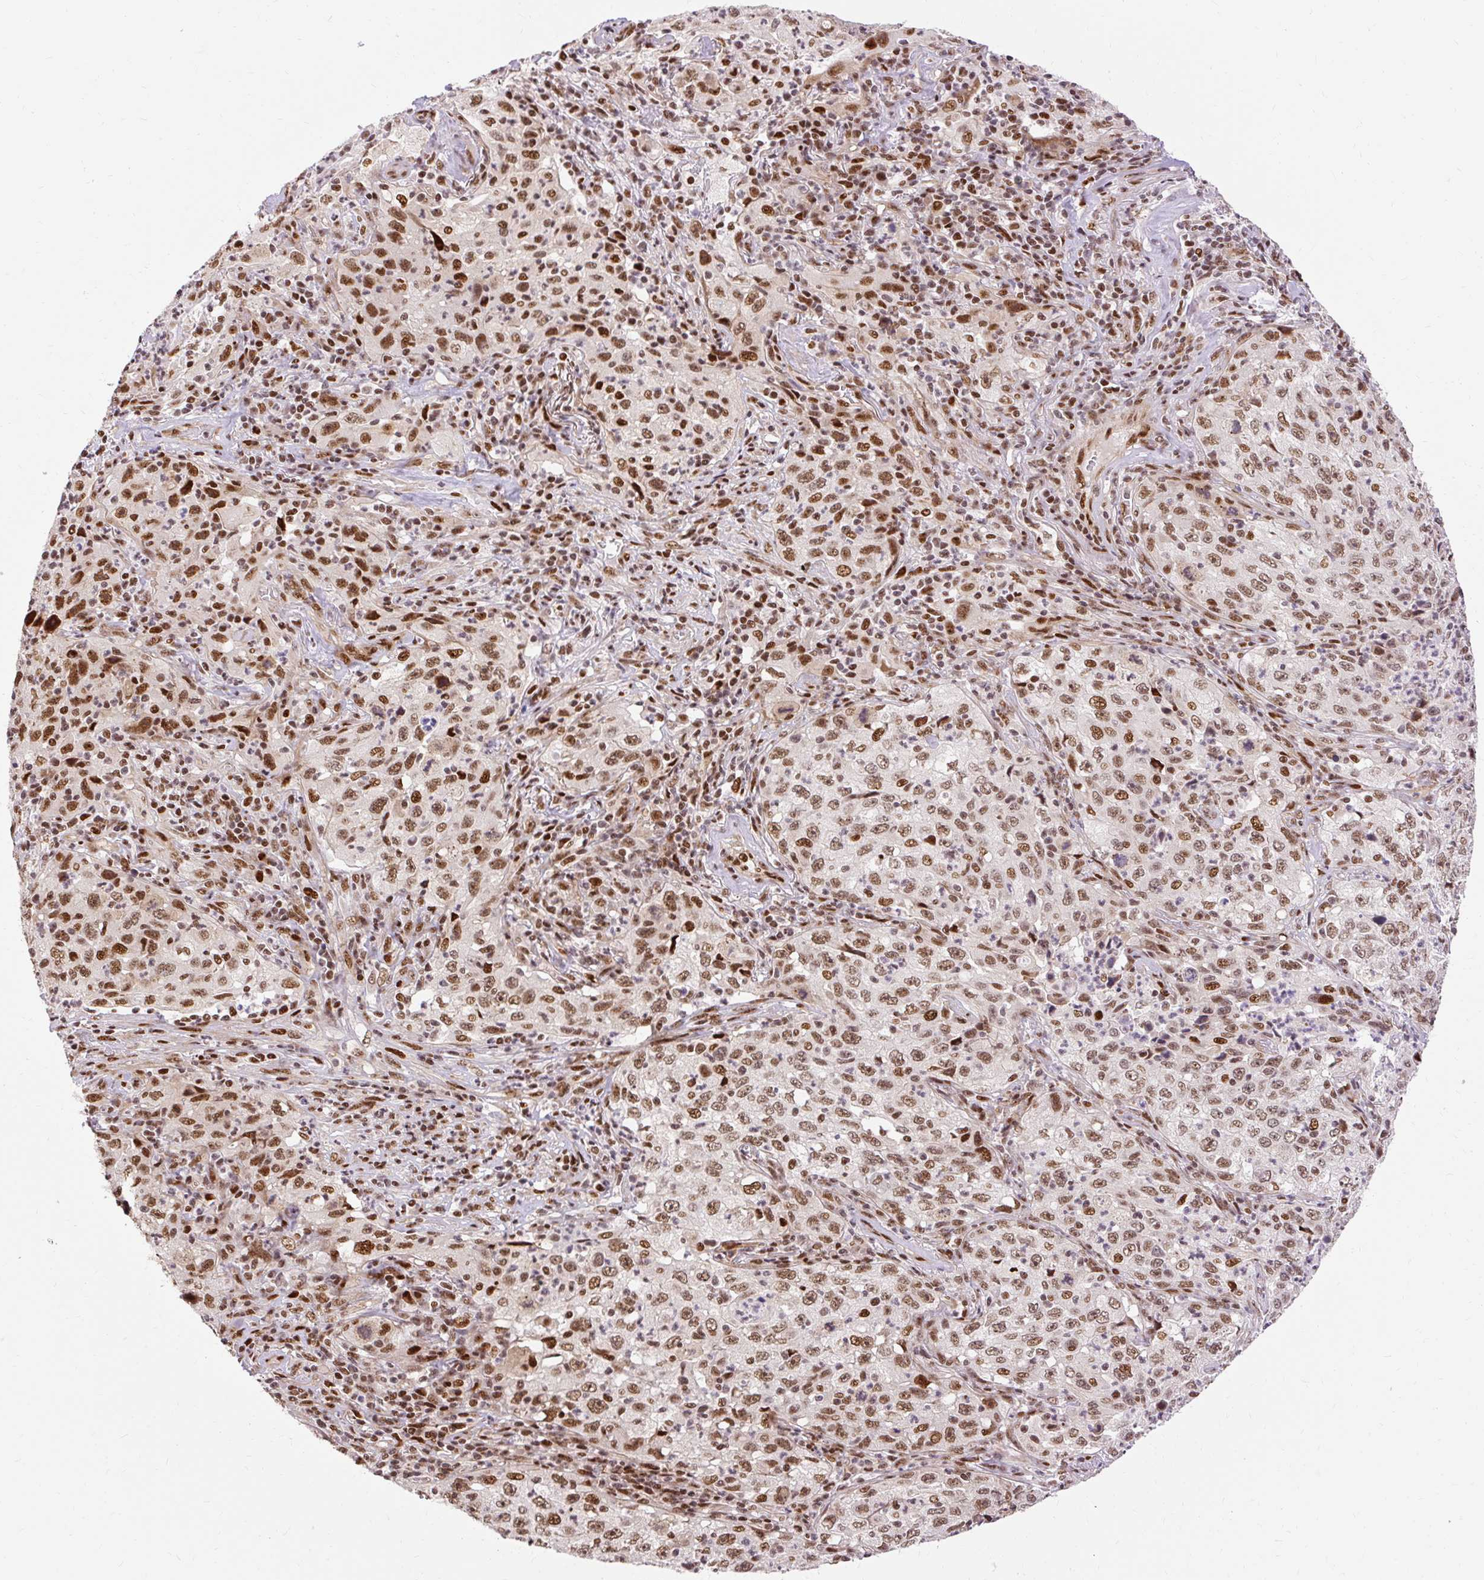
{"staining": {"intensity": "moderate", "quantity": ">75%", "location": "nuclear"}, "tissue": "lung cancer", "cell_type": "Tumor cells", "image_type": "cancer", "snomed": [{"axis": "morphology", "description": "Squamous cell carcinoma, NOS"}, {"axis": "topography", "description": "Lung"}], "caption": "Protein expression analysis of human squamous cell carcinoma (lung) reveals moderate nuclear staining in about >75% of tumor cells.", "gene": "MECOM", "patient": {"sex": "male", "age": 71}}